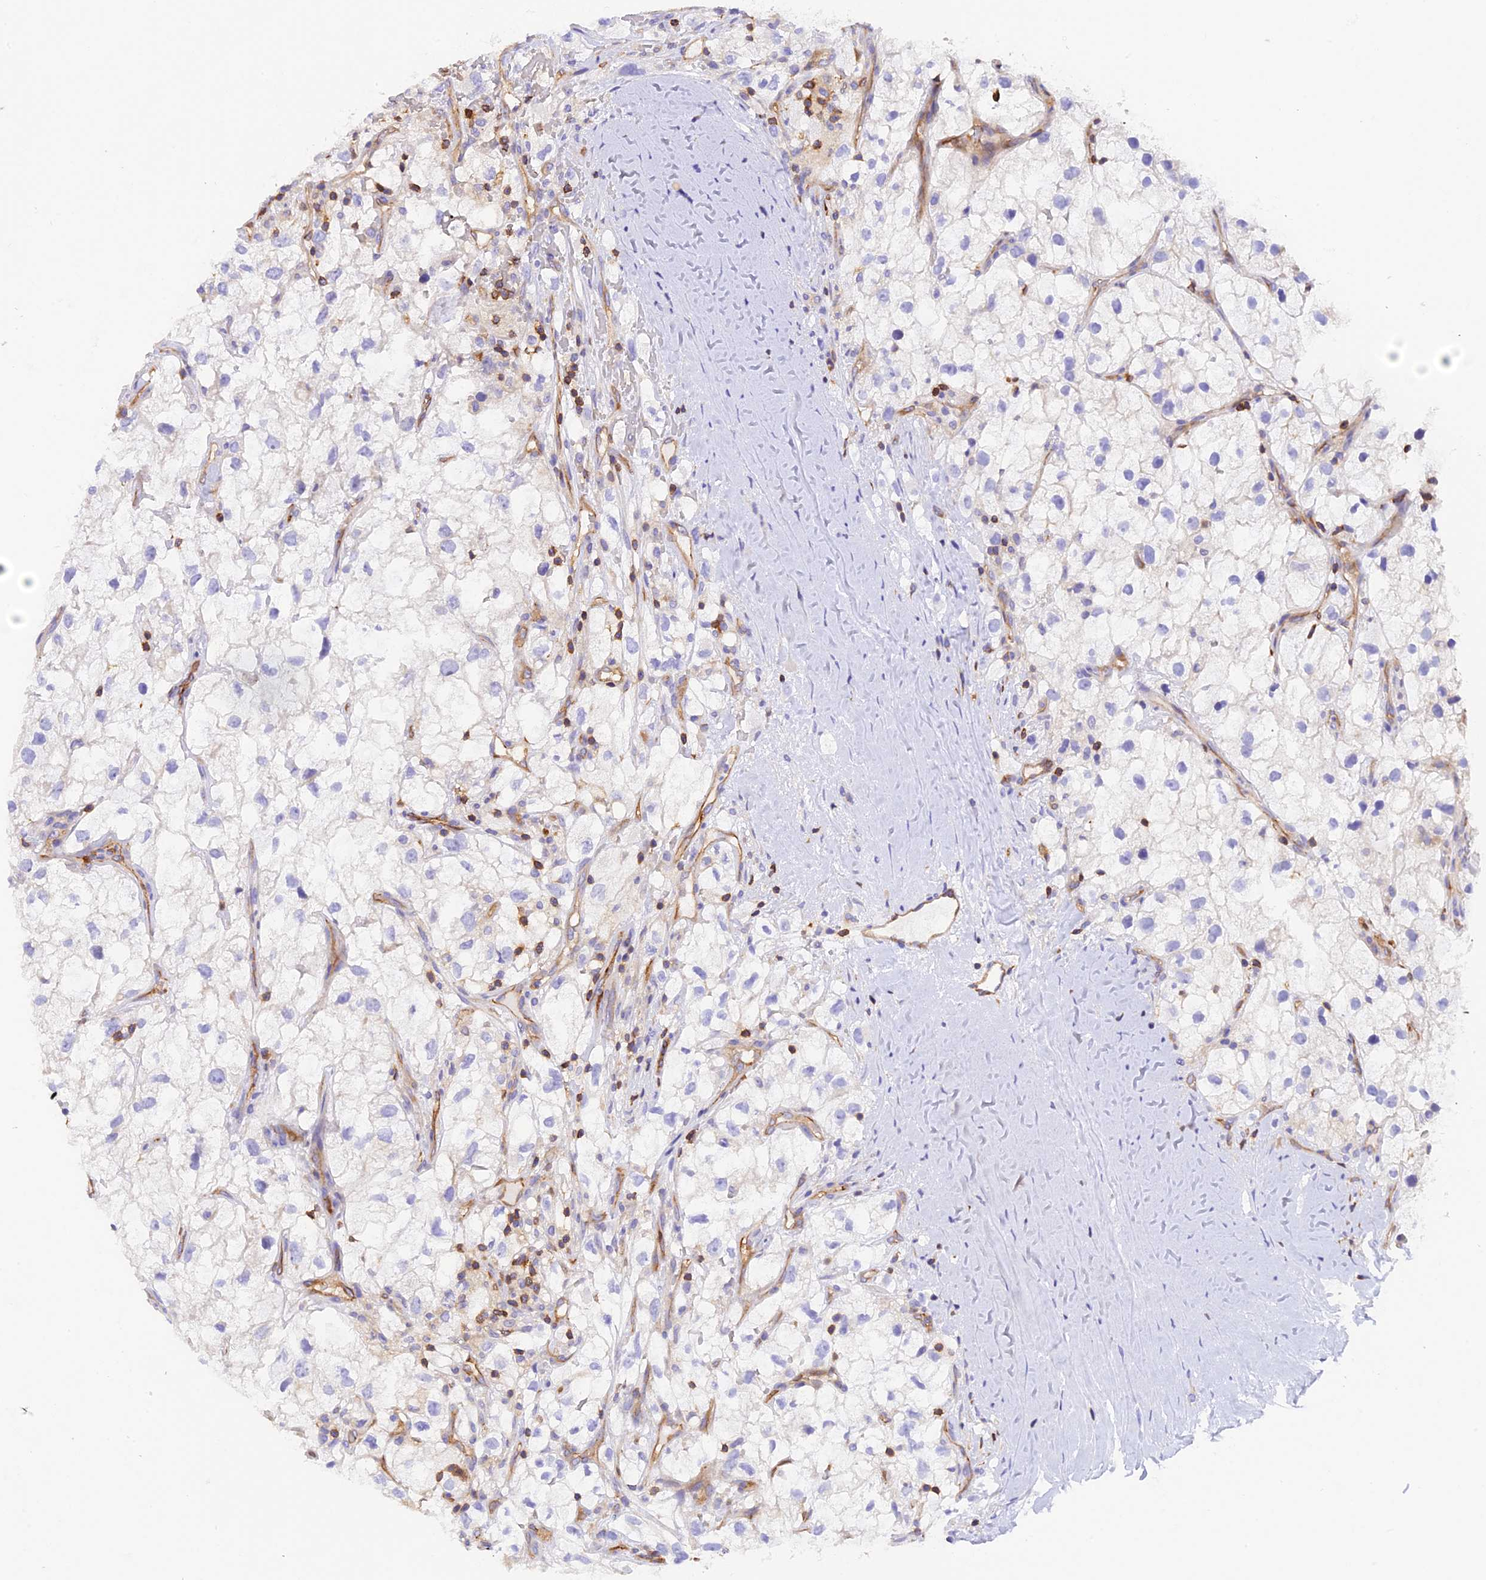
{"staining": {"intensity": "negative", "quantity": "none", "location": "none"}, "tissue": "renal cancer", "cell_type": "Tumor cells", "image_type": "cancer", "snomed": [{"axis": "morphology", "description": "Adenocarcinoma, NOS"}, {"axis": "topography", "description": "Kidney"}], "caption": "High magnification brightfield microscopy of adenocarcinoma (renal) stained with DAB (3,3'-diaminobenzidine) (brown) and counterstained with hematoxylin (blue): tumor cells show no significant expression.", "gene": "FAM193A", "patient": {"sex": "male", "age": 59}}